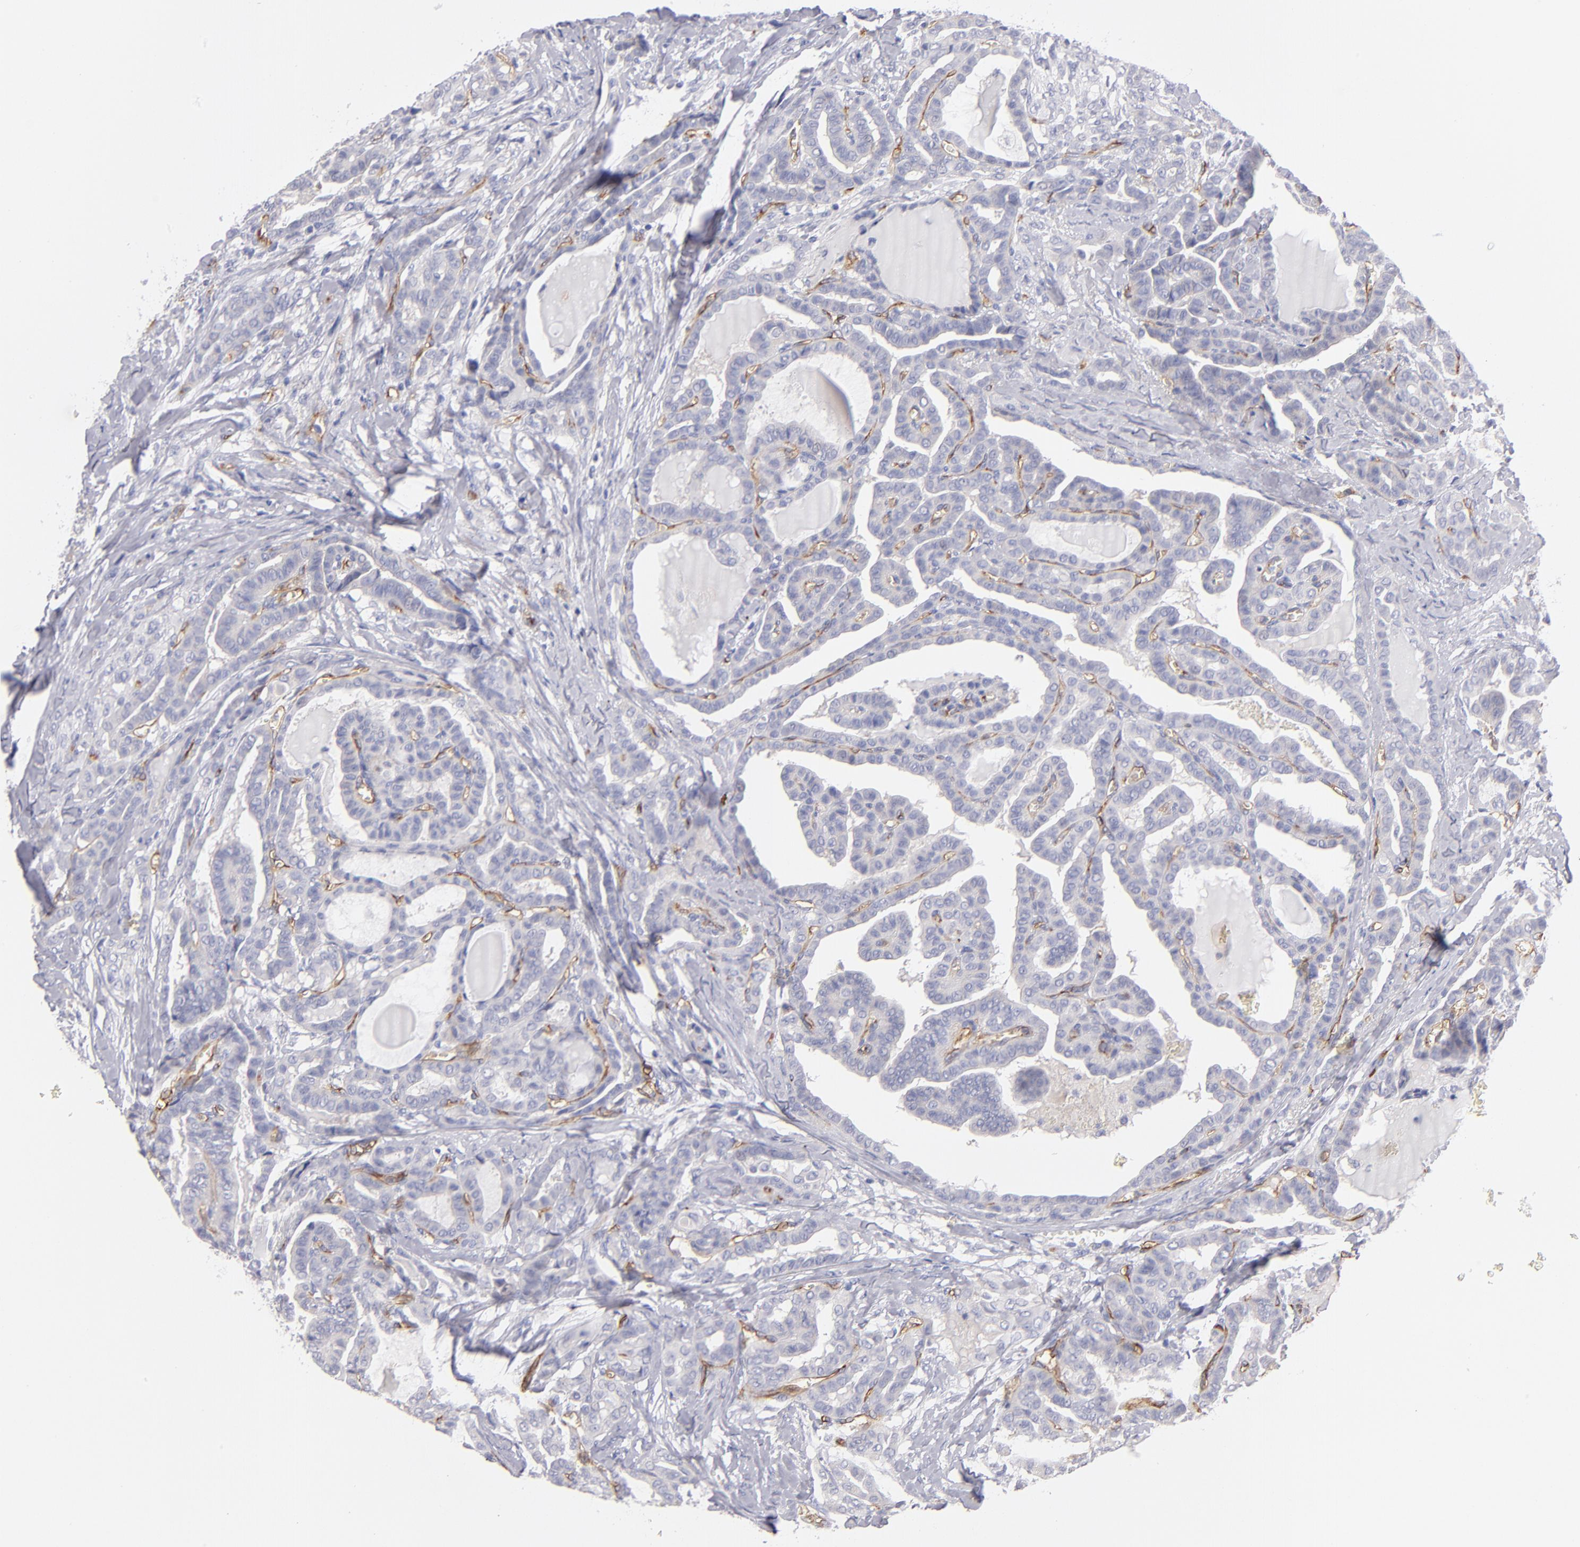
{"staining": {"intensity": "negative", "quantity": "none", "location": "none"}, "tissue": "thyroid cancer", "cell_type": "Tumor cells", "image_type": "cancer", "snomed": [{"axis": "morphology", "description": "Carcinoma, NOS"}, {"axis": "topography", "description": "Thyroid gland"}], "caption": "Immunohistochemical staining of human carcinoma (thyroid) shows no significant staining in tumor cells. (Brightfield microscopy of DAB immunohistochemistry (IHC) at high magnification).", "gene": "PLVAP", "patient": {"sex": "female", "age": 91}}